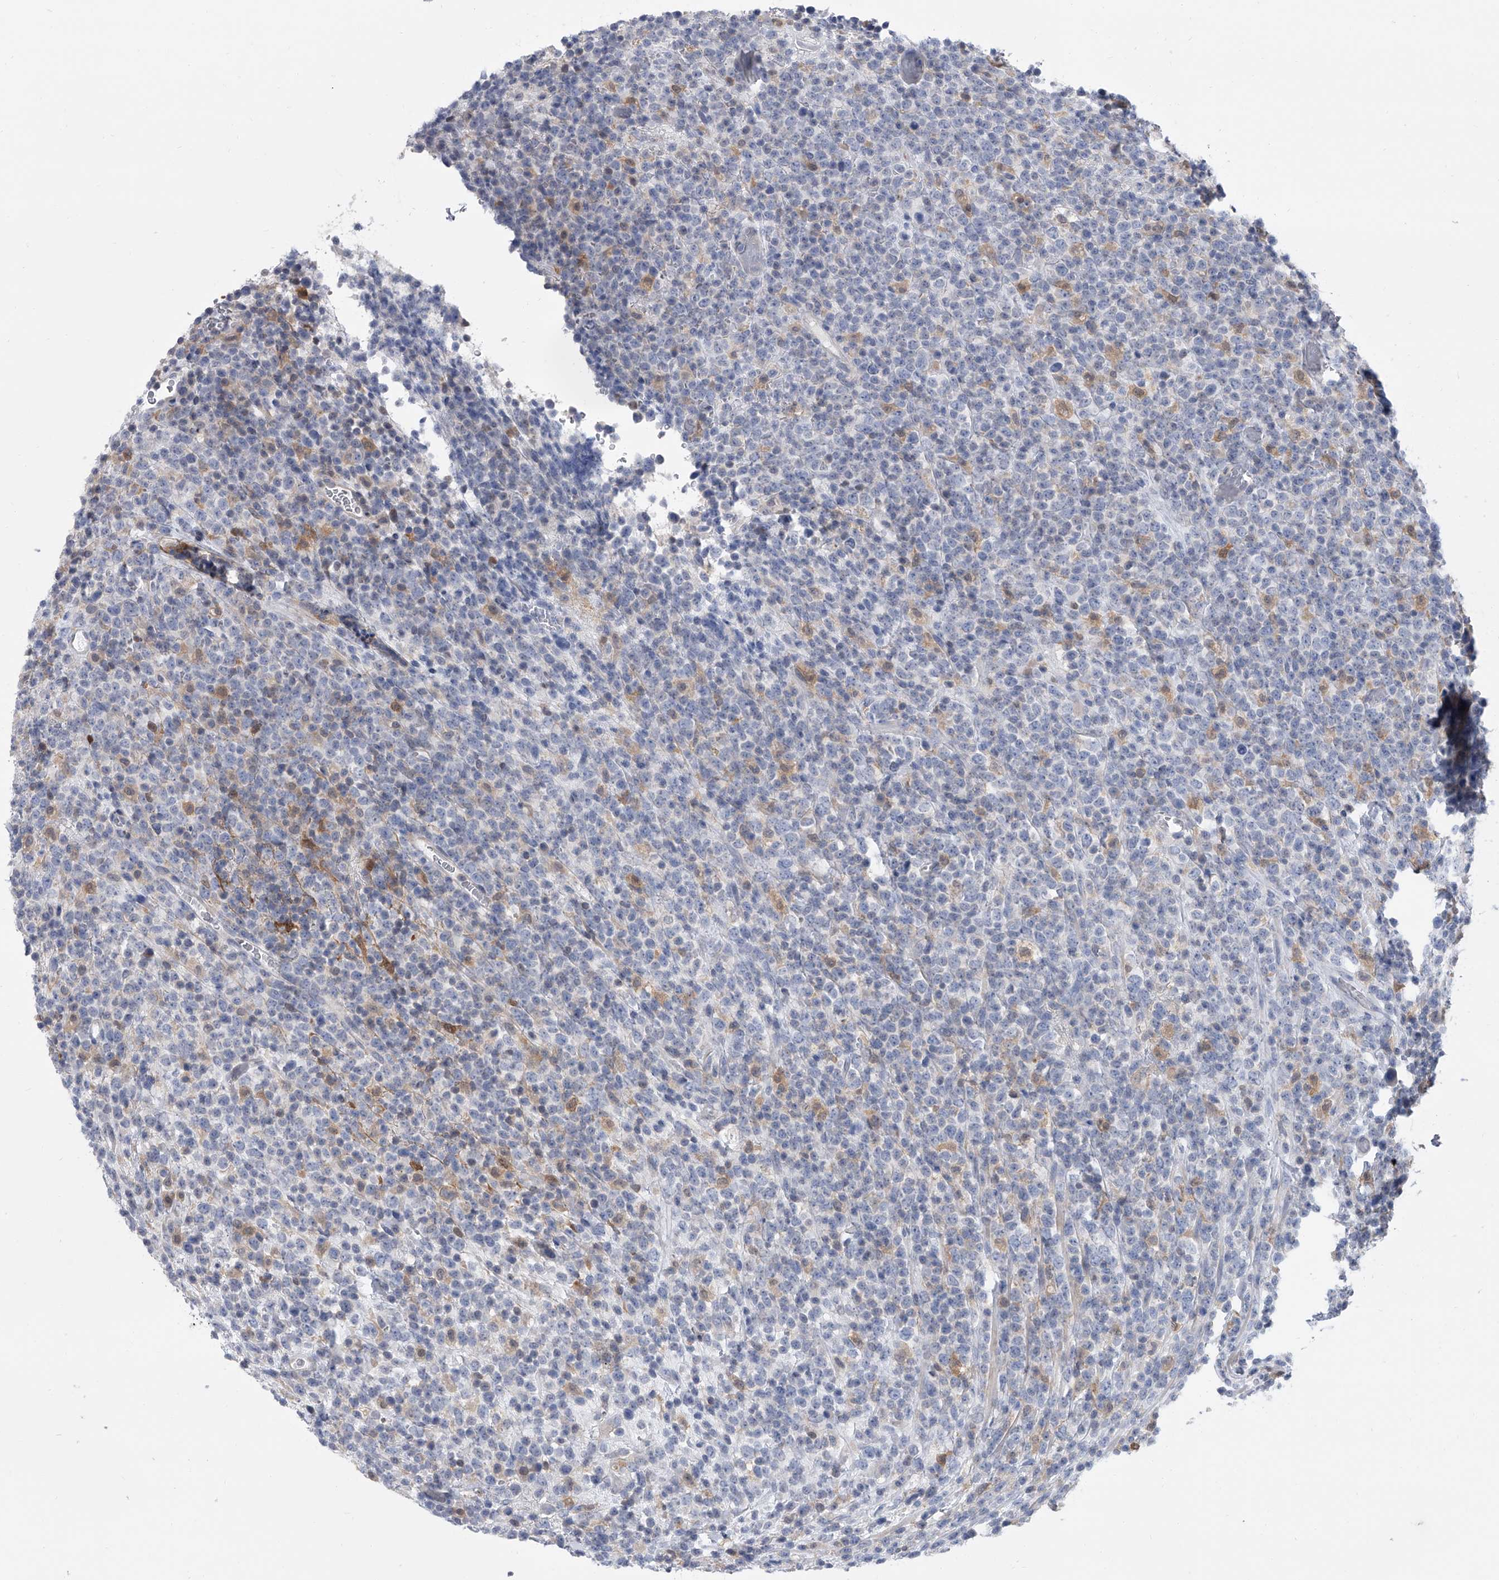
{"staining": {"intensity": "negative", "quantity": "none", "location": "none"}, "tissue": "lymphoma", "cell_type": "Tumor cells", "image_type": "cancer", "snomed": [{"axis": "morphology", "description": "Malignant lymphoma, non-Hodgkin's type, High grade"}, {"axis": "topography", "description": "Colon"}], "caption": "Image shows no protein expression in tumor cells of high-grade malignant lymphoma, non-Hodgkin's type tissue.", "gene": "SERPINB9", "patient": {"sex": "female", "age": 53}}